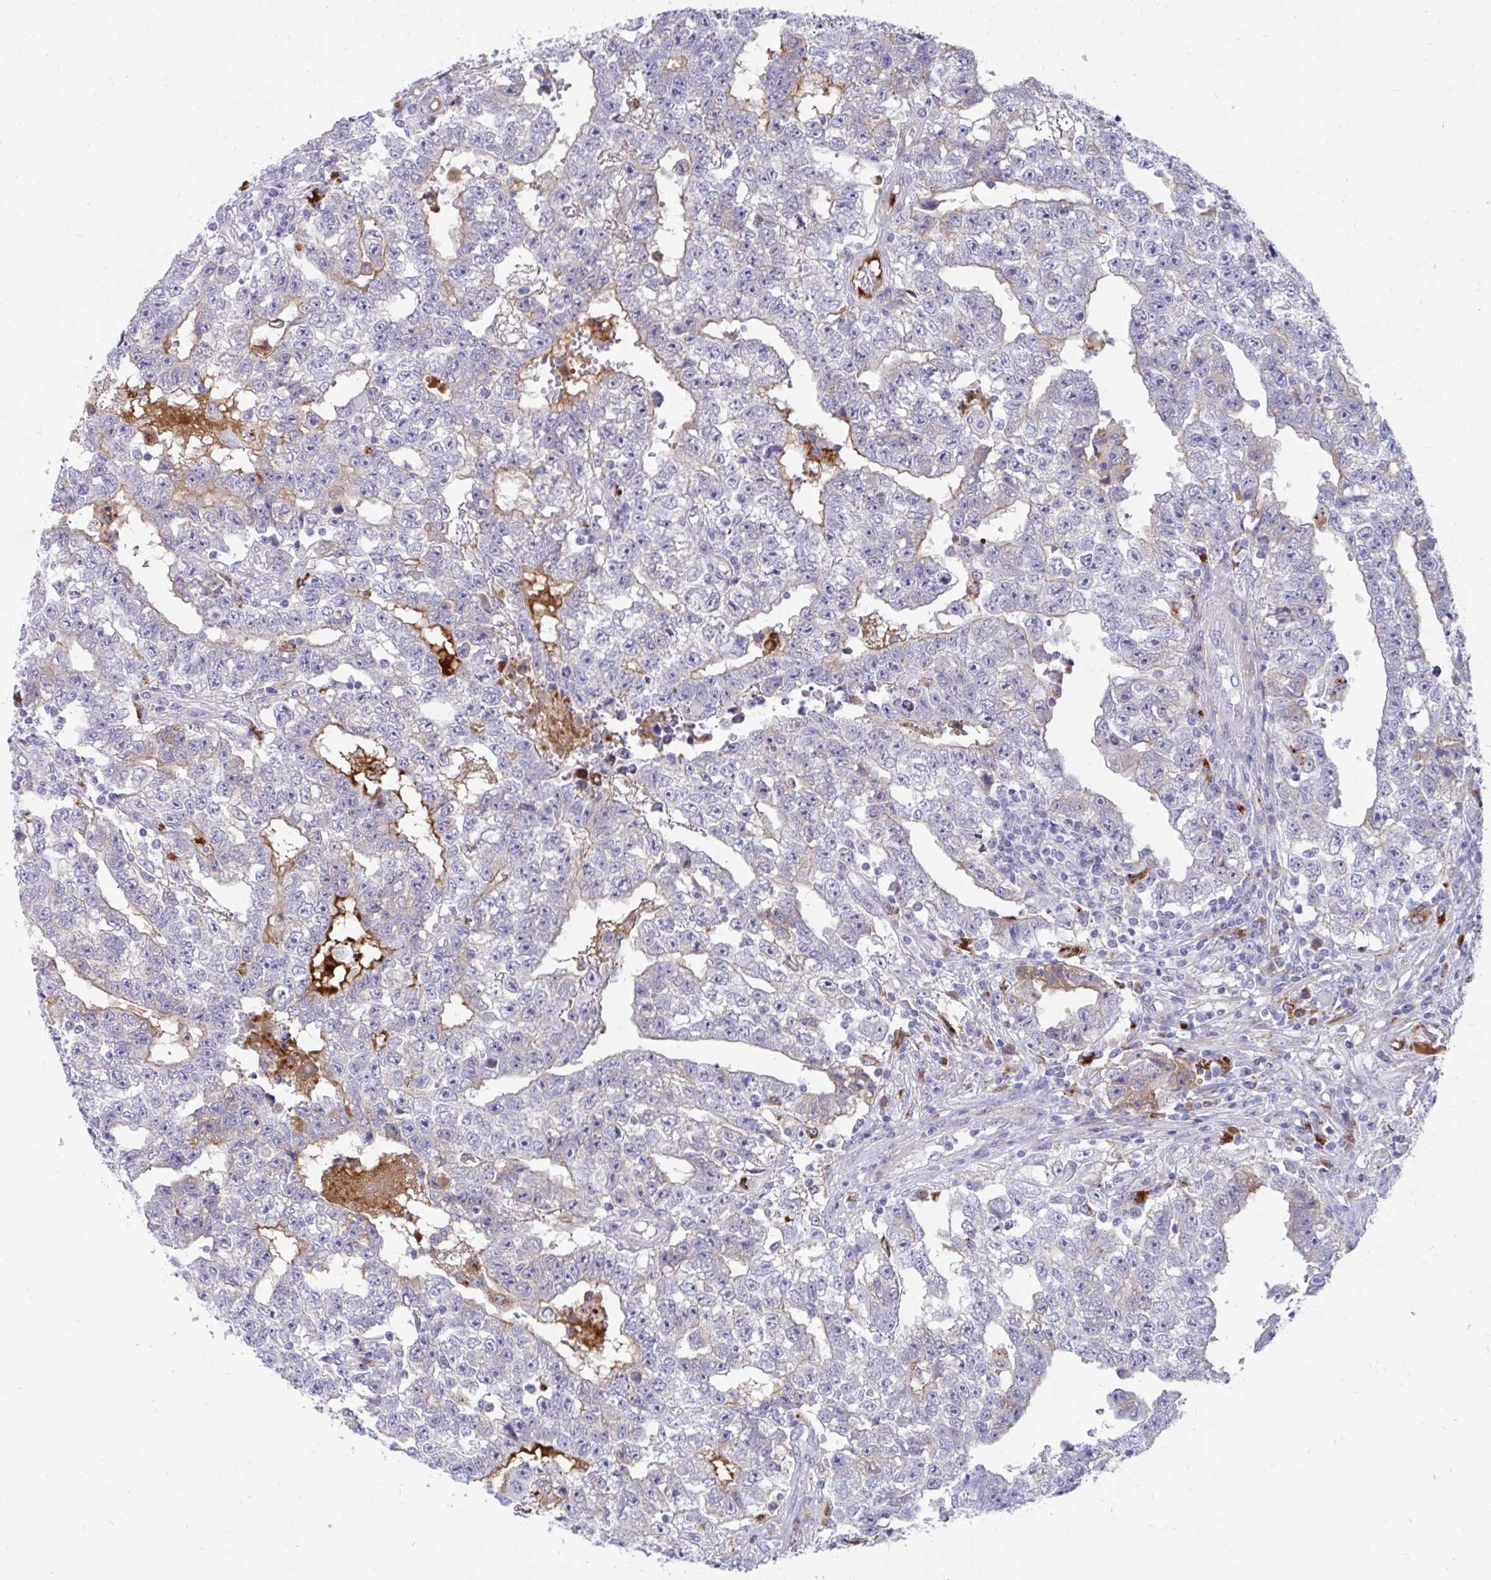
{"staining": {"intensity": "negative", "quantity": "none", "location": "none"}, "tissue": "testis cancer", "cell_type": "Tumor cells", "image_type": "cancer", "snomed": [{"axis": "morphology", "description": "Carcinoma, Embryonal, NOS"}, {"axis": "topography", "description": "Testis"}], "caption": "Testis cancer was stained to show a protein in brown. There is no significant expression in tumor cells. Nuclei are stained in blue.", "gene": "FAM219B", "patient": {"sex": "male", "age": 25}}